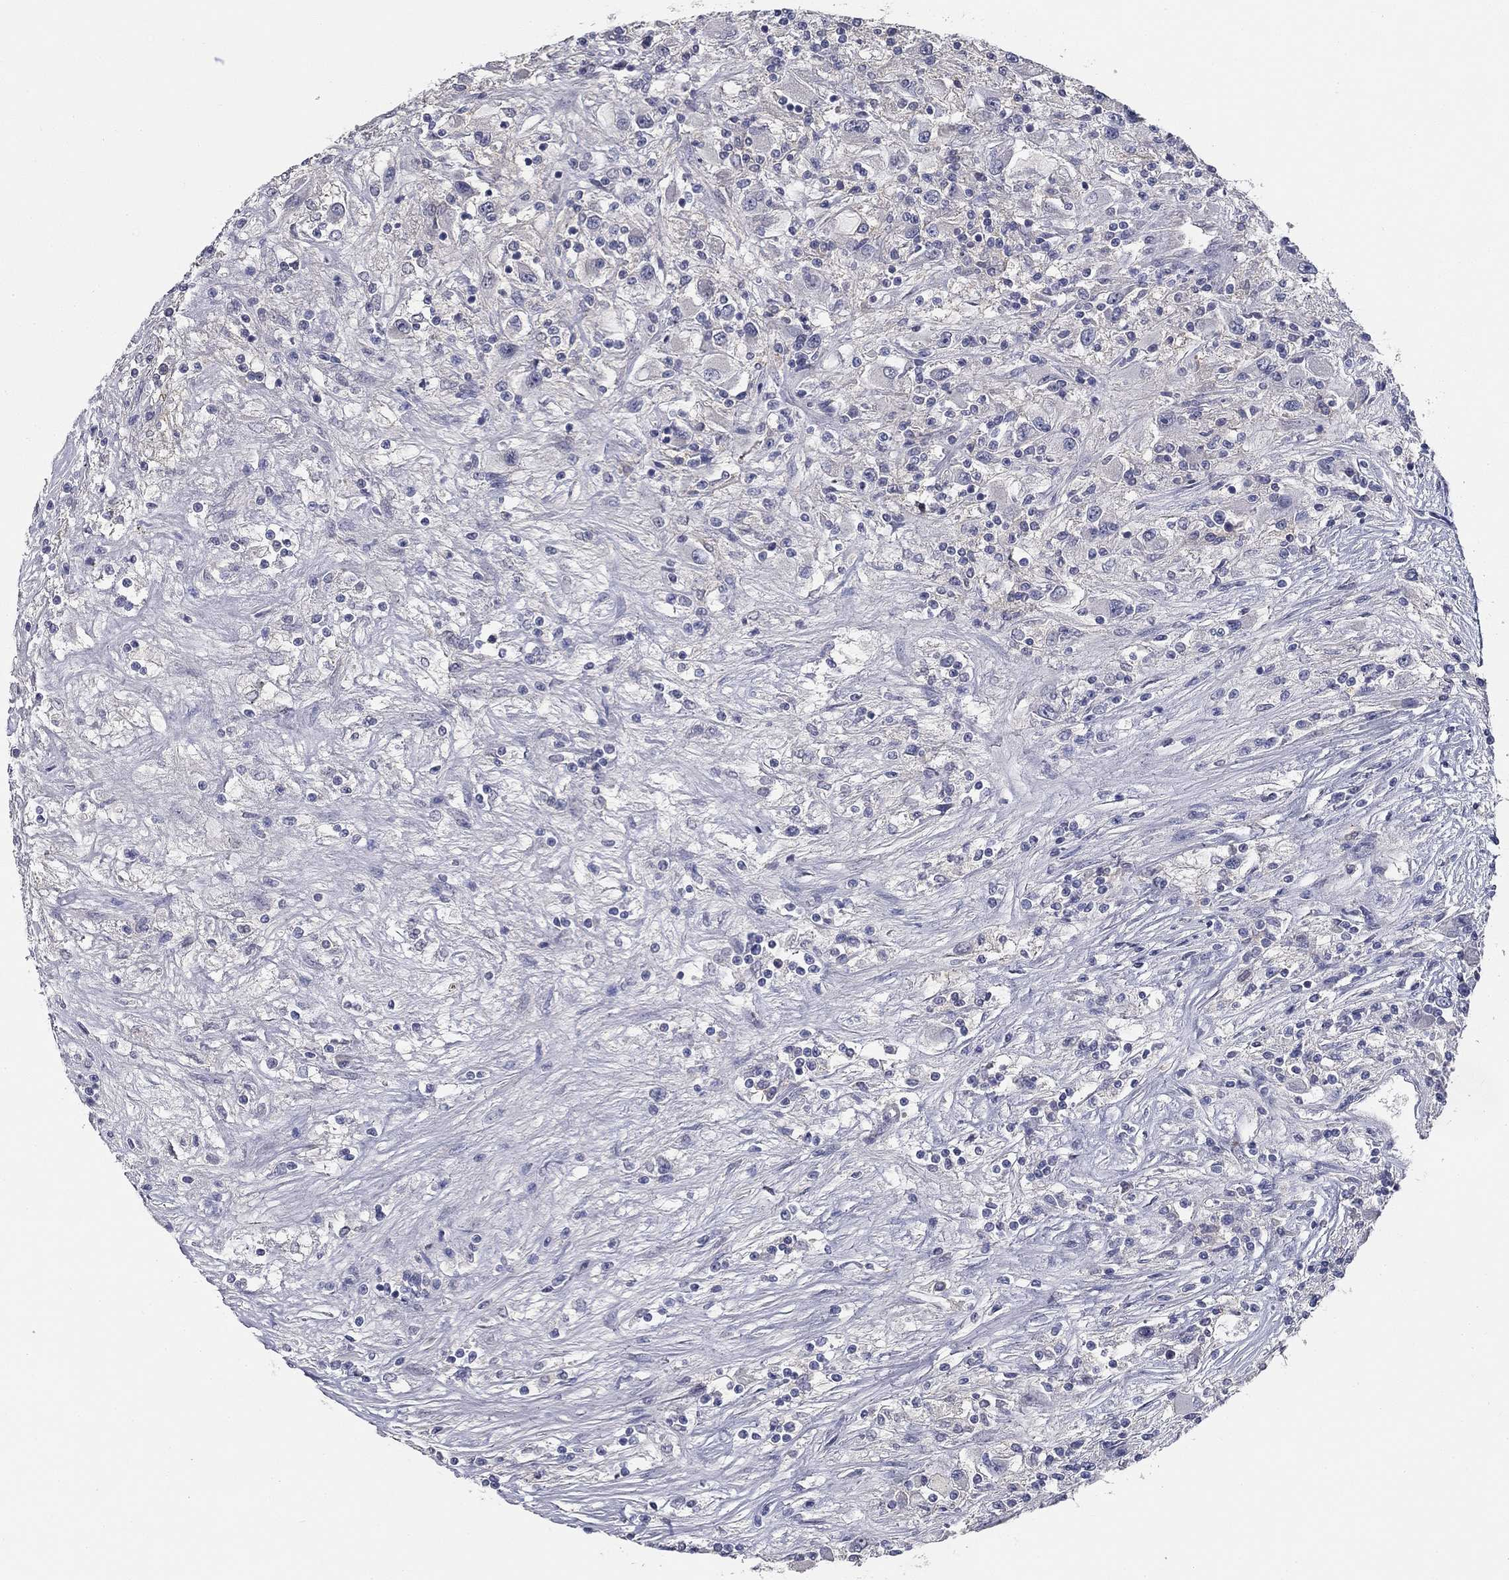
{"staining": {"intensity": "negative", "quantity": "none", "location": "none"}, "tissue": "renal cancer", "cell_type": "Tumor cells", "image_type": "cancer", "snomed": [{"axis": "morphology", "description": "Adenocarcinoma, NOS"}, {"axis": "topography", "description": "Kidney"}], "caption": "DAB immunohistochemical staining of adenocarcinoma (renal) reveals no significant expression in tumor cells.", "gene": "CD274", "patient": {"sex": "female", "age": 67}}